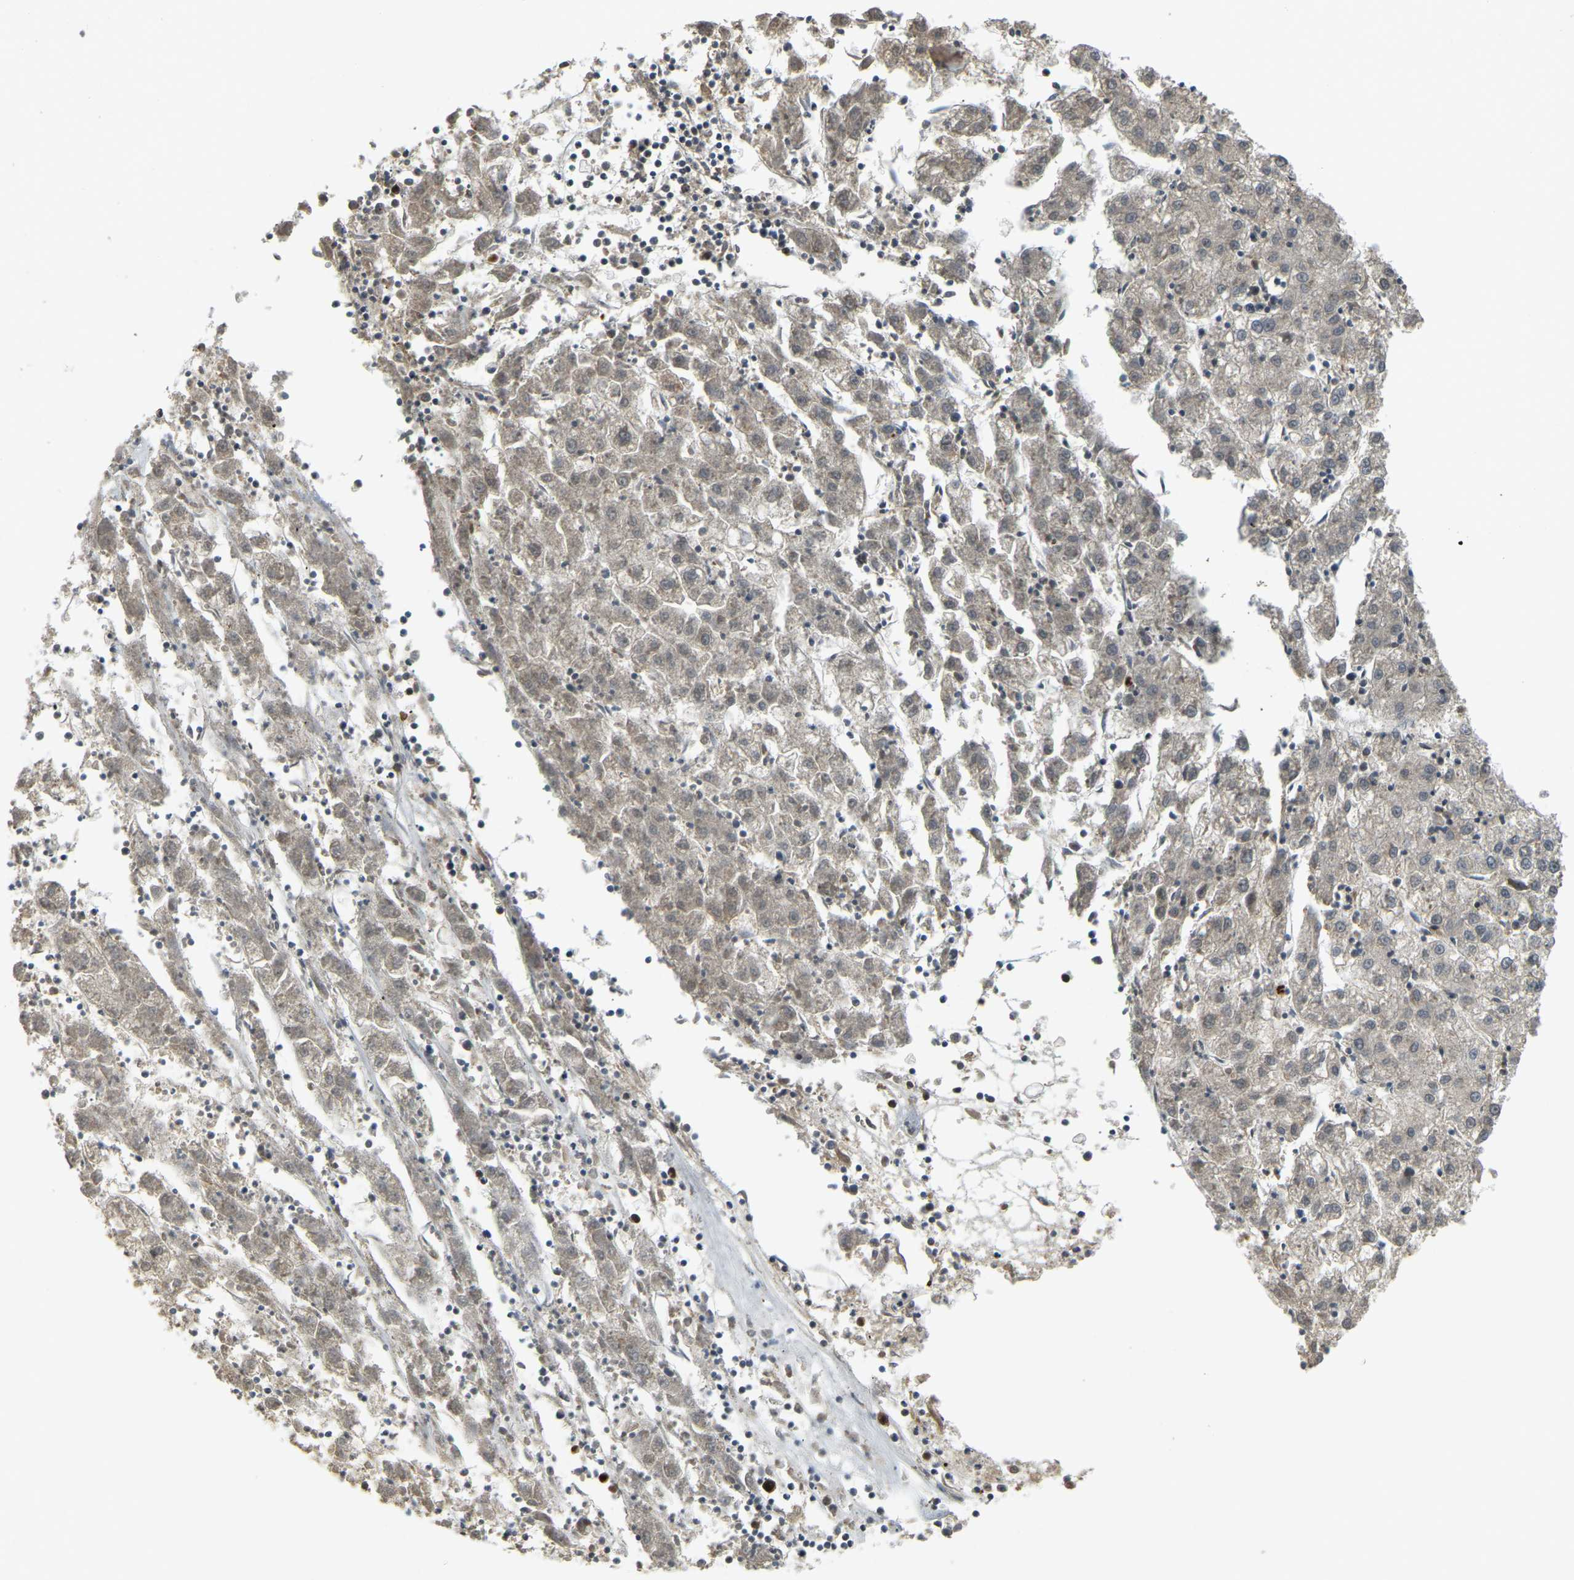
{"staining": {"intensity": "negative", "quantity": "none", "location": "none"}, "tissue": "liver cancer", "cell_type": "Tumor cells", "image_type": "cancer", "snomed": [{"axis": "morphology", "description": "Carcinoma, Hepatocellular, NOS"}, {"axis": "topography", "description": "Liver"}], "caption": "A high-resolution photomicrograph shows immunohistochemistry staining of liver cancer (hepatocellular carcinoma), which shows no significant positivity in tumor cells.", "gene": "BRF2", "patient": {"sex": "male", "age": 72}}